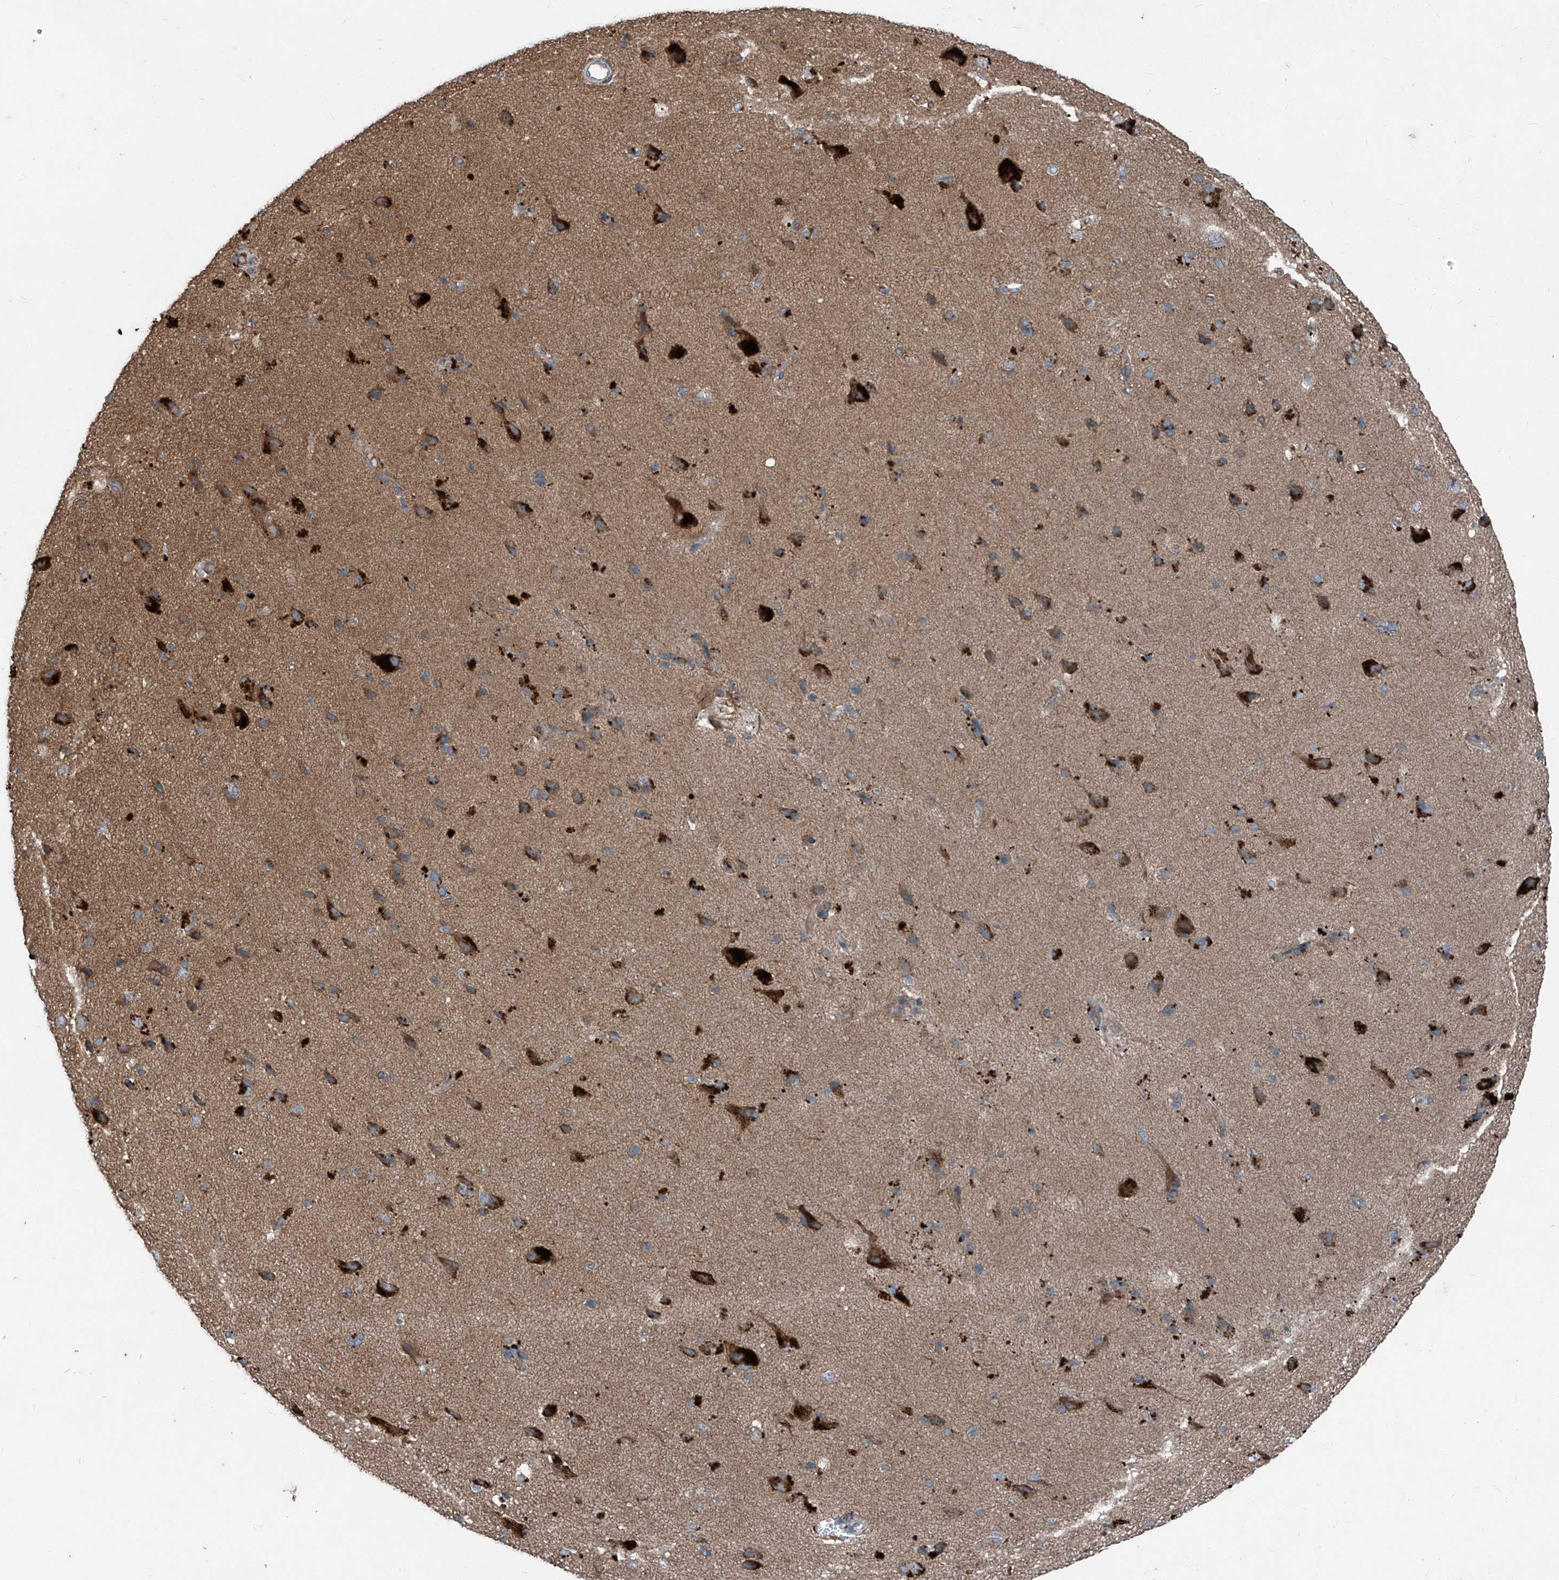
{"staining": {"intensity": "weak", "quantity": ">75%", "location": "cytoplasmic/membranous"}, "tissue": "cerebral cortex", "cell_type": "Endothelial cells", "image_type": "normal", "snomed": [{"axis": "morphology", "description": "Normal tissue, NOS"}, {"axis": "topography", "description": "Cerebral cortex"}], "caption": "High-power microscopy captured an IHC micrograph of normal cerebral cortex, revealing weak cytoplasmic/membranous staining in about >75% of endothelial cells. The staining was performed using DAB (3,3'-diaminobenzidine), with brown indicating positive protein expression. Nuclei are stained blue with hematoxylin.", "gene": "FOXRED2", "patient": {"sex": "male", "age": 62}}